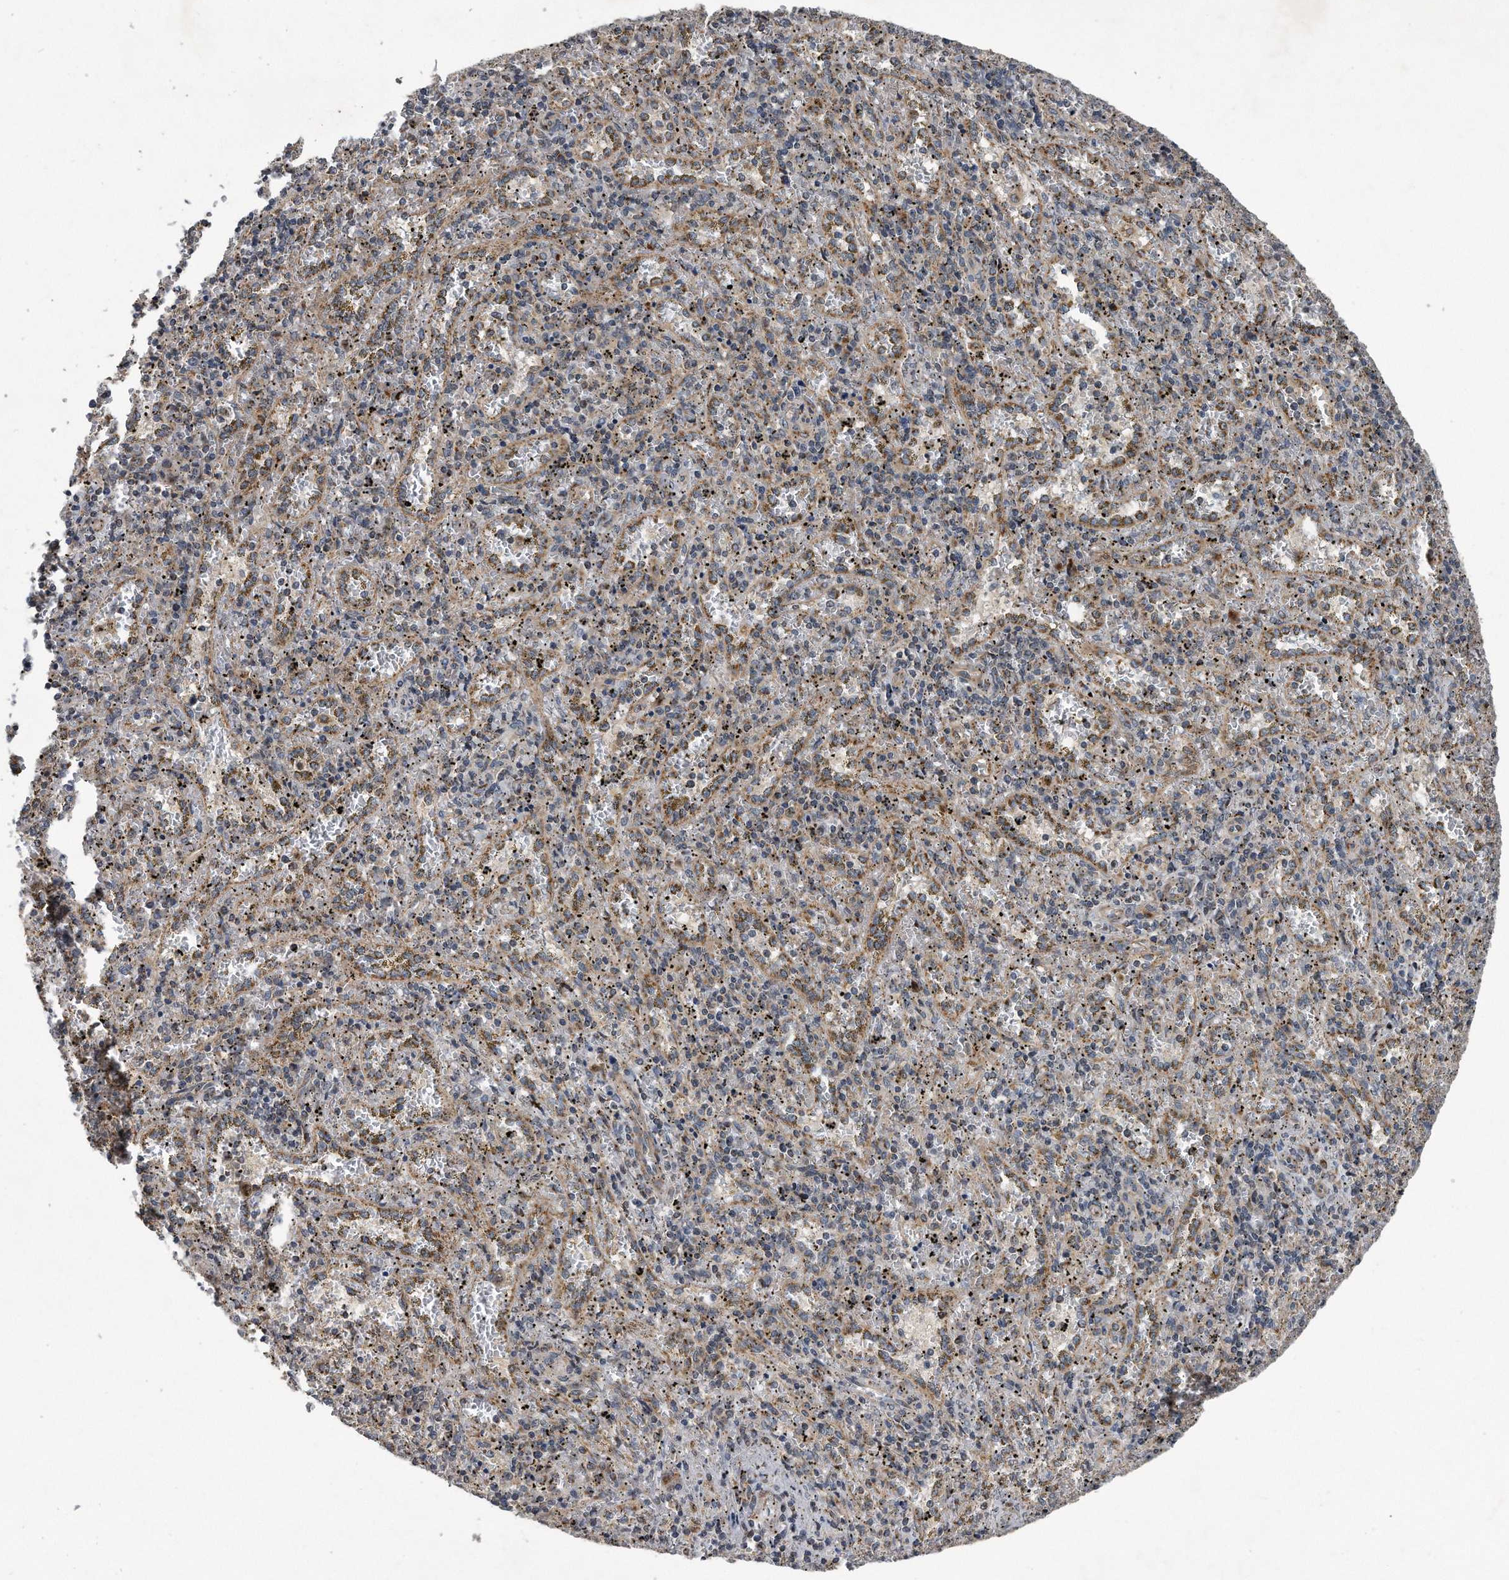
{"staining": {"intensity": "moderate", "quantity": "25%-75%", "location": "cytoplasmic/membranous"}, "tissue": "spleen", "cell_type": "Cells in red pulp", "image_type": "normal", "snomed": [{"axis": "morphology", "description": "Normal tissue, NOS"}, {"axis": "topography", "description": "Spleen"}], "caption": "A high-resolution photomicrograph shows IHC staining of benign spleen, which demonstrates moderate cytoplasmic/membranous staining in approximately 25%-75% of cells in red pulp.", "gene": "LYRM4", "patient": {"sex": "male", "age": 11}}